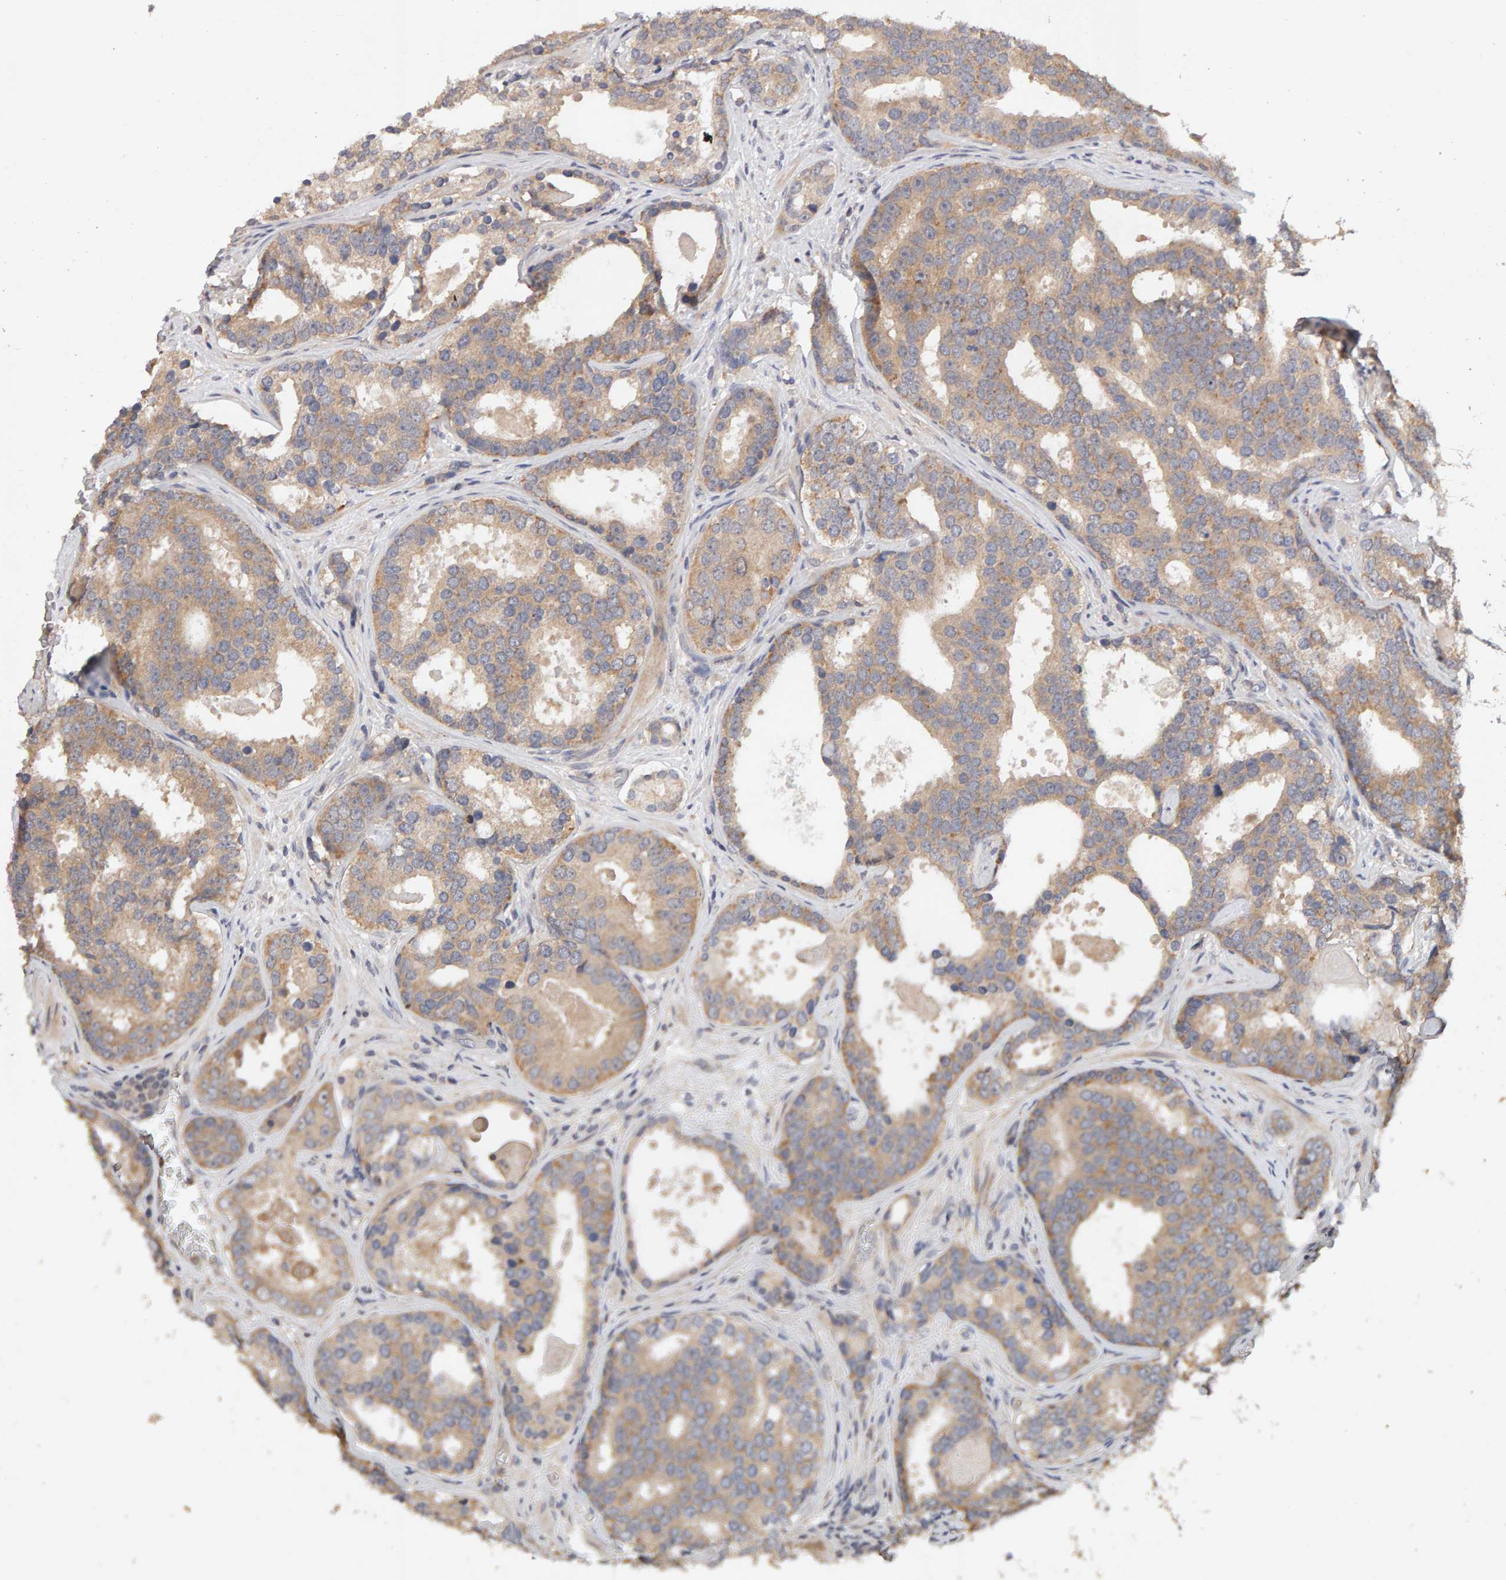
{"staining": {"intensity": "weak", "quantity": ">75%", "location": "cytoplasmic/membranous"}, "tissue": "prostate cancer", "cell_type": "Tumor cells", "image_type": "cancer", "snomed": [{"axis": "morphology", "description": "Adenocarcinoma, High grade"}, {"axis": "topography", "description": "Prostate"}], "caption": "Prostate high-grade adenocarcinoma stained for a protein (brown) shows weak cytoplasmic/membranous positive positivity in about >75% of tumor cells.", "gene": "DNAJC7", "patient": {"sex": "male", "age": 60}}